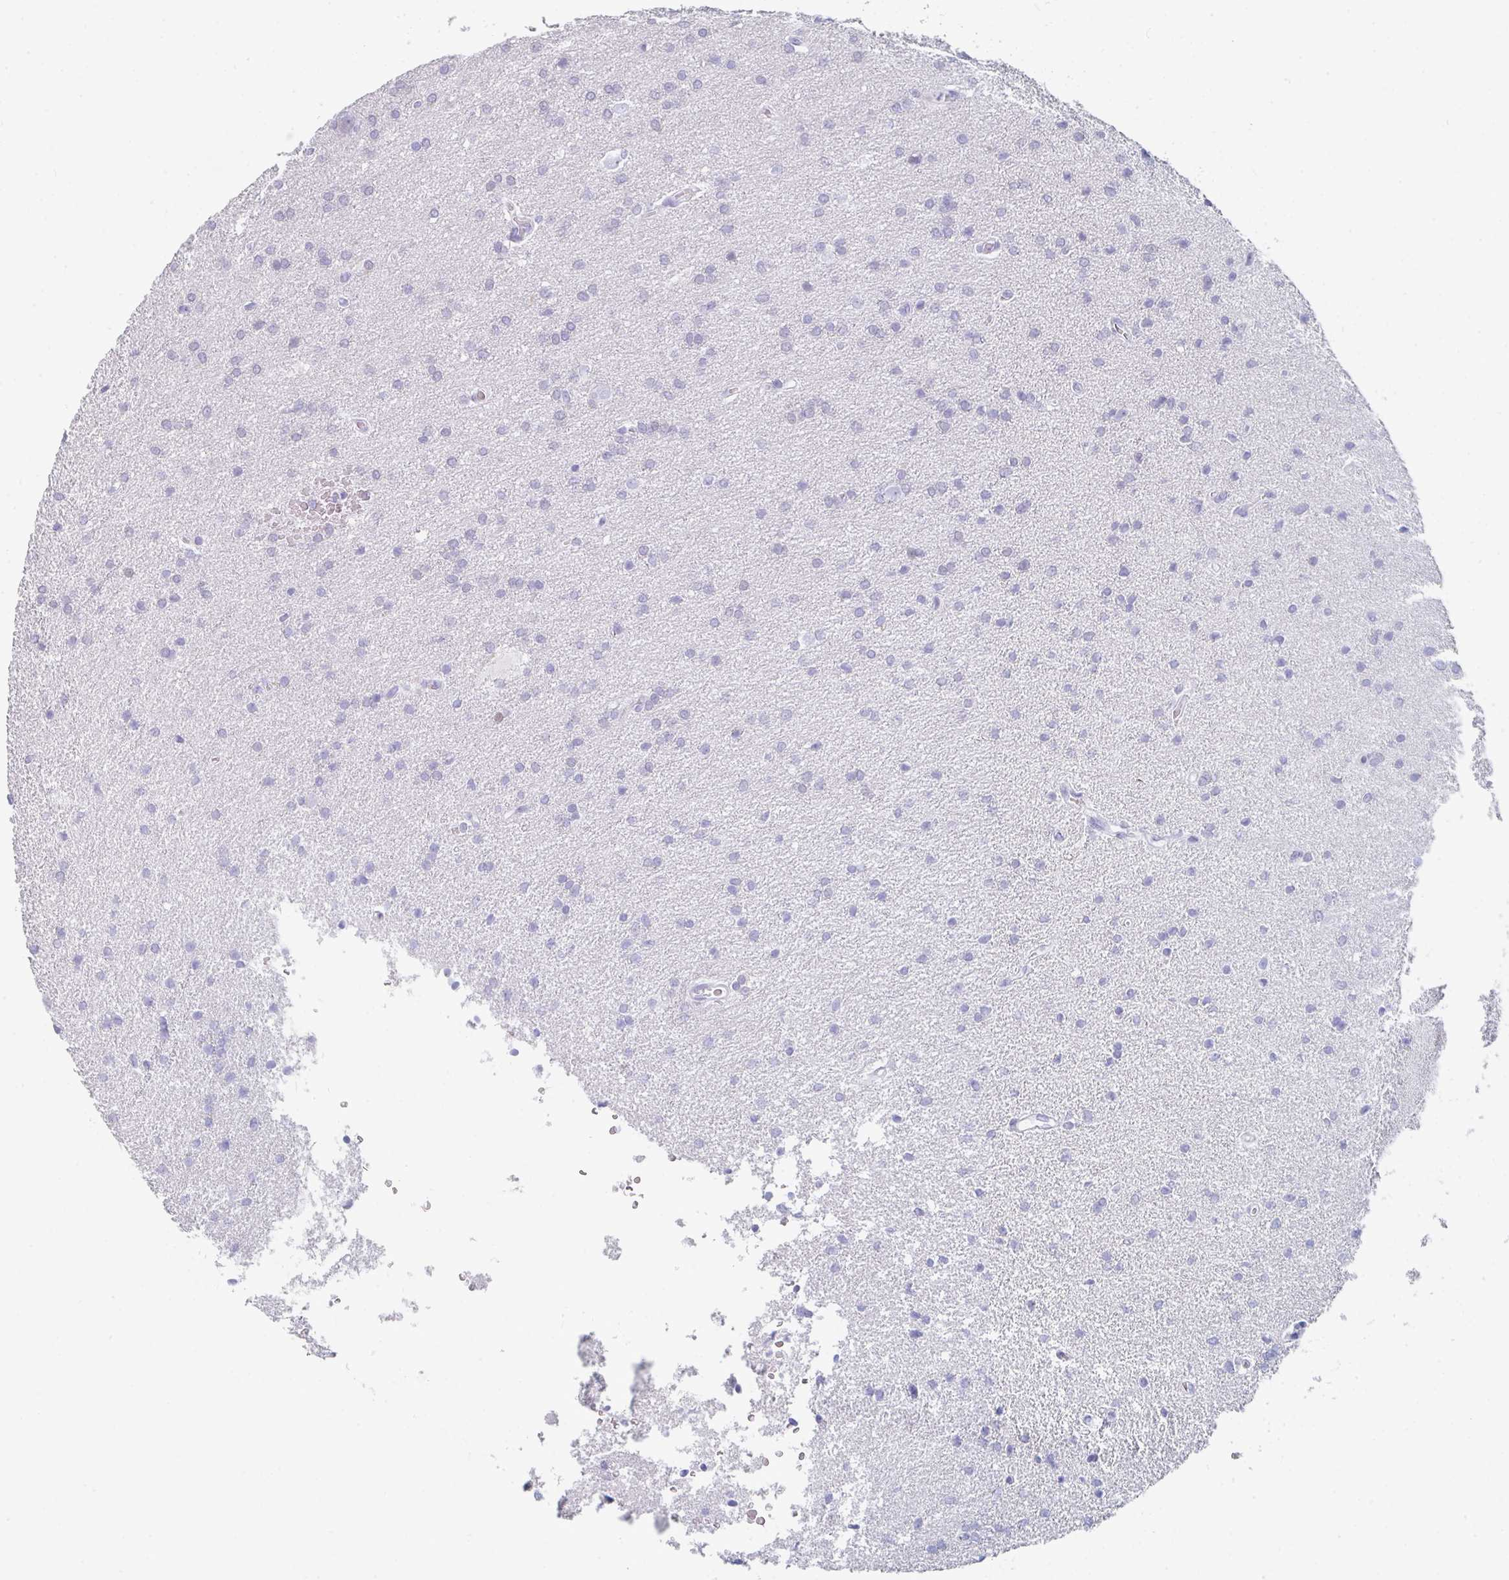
{"staining": {"intensity": "negative", "quantity": "none", "location": "none"}, "tissue": "glioma", "cell_type": "Tumor cells", "image_type": "cancer", "snomed": [{"axis": "morphology", "description": "Glioma, malignant, Low grade"}, {"axis": "topography", "description": "Brain"}], "caption": "Tumor cells show no significant positivity in glioma.", "gene": "RUBCN", "patient": {"sex": "female", "age": 34}}